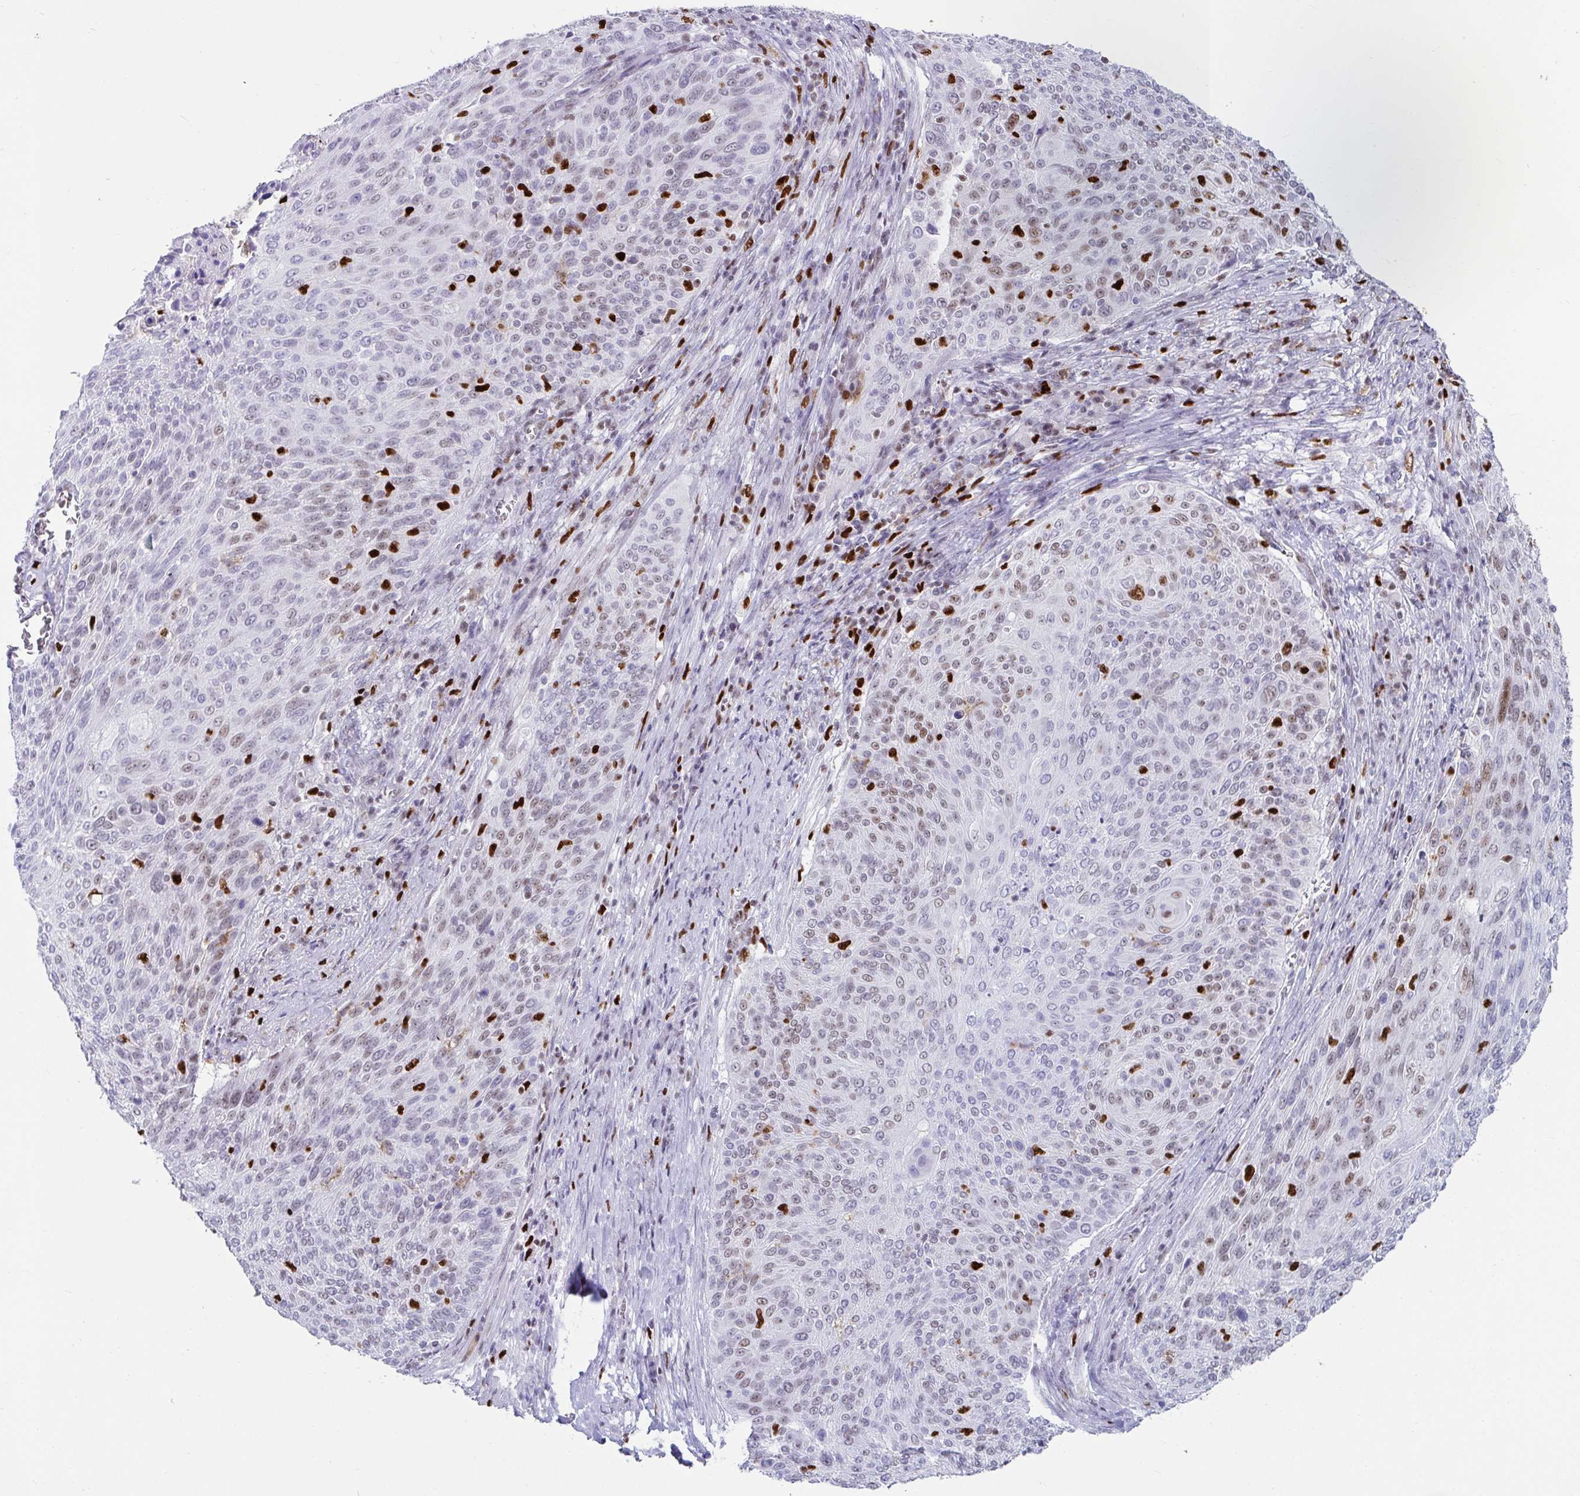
{"staining": {"intensity": "weak", "quantity": "<25%", "location": "nuclear"}, "tissue": "cervical cancer", "cell_type": "Tumor cells", "image_type": "cancer", "snomed": [{"axis": "morphology", "description": "Squamous cell carcinoma, NOS"}, {"axis": "topography", "description": "Cervix"}], "caption": "DAB (3,3'-diaminobenzidine) immunohistochemical staining of squamous cell carcinoma (cervical) shows no significant positivity in tumor cells. (DAB (3,3'-diaminobenzidine) immunohistochemistry (IHC) with hematoxylin counter stain).", "gene": "ZNF586", "patient": {"sex": "female", "age": 31}}